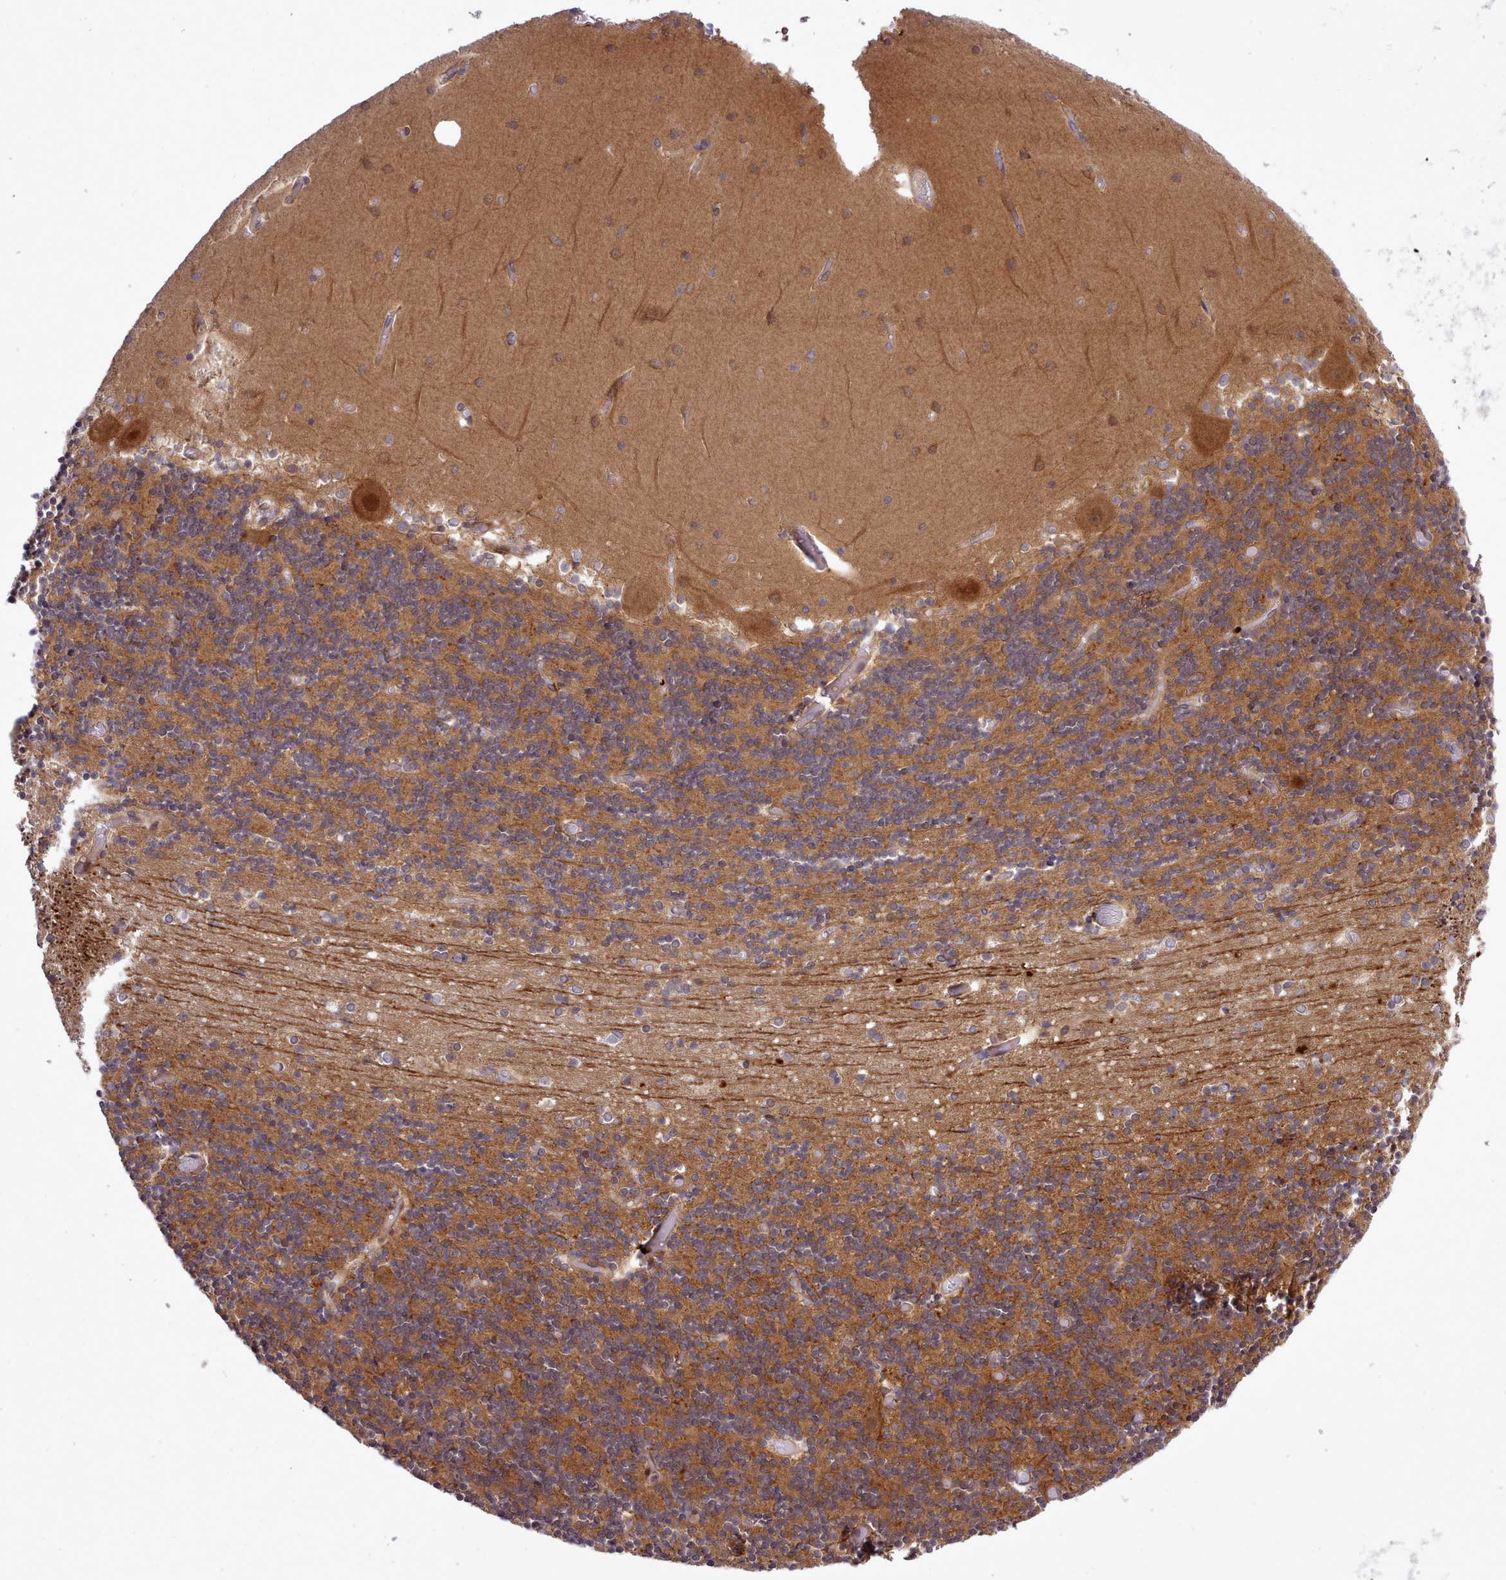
{"staining": {"intensity": "strong", "quantity": "25%-75%", "location": "cytoplasmic/membranous"}, "tissue": "cerebellum", "cell_type": "Cells in granular layer", "image_type": "normal", "snomed": [{"axis": "morphology", "description": "Normal tissue, NOS"}, {"axis": "topography", "description": "Cerebellum"}], "caption": "IHC of unremarkable human cerebellum exhibits high levels of strong cytoplasmic/membranous expression in about 25%-75% of cells in granular layer. Using DAB (3,3'-diaminobenzidine) (brown) and hematoxylin (blue) stains, captured at high magnification using brightfield microscopy.", "gene": "UBE2G1", "patient": {"sex": "female", "age": 28}}